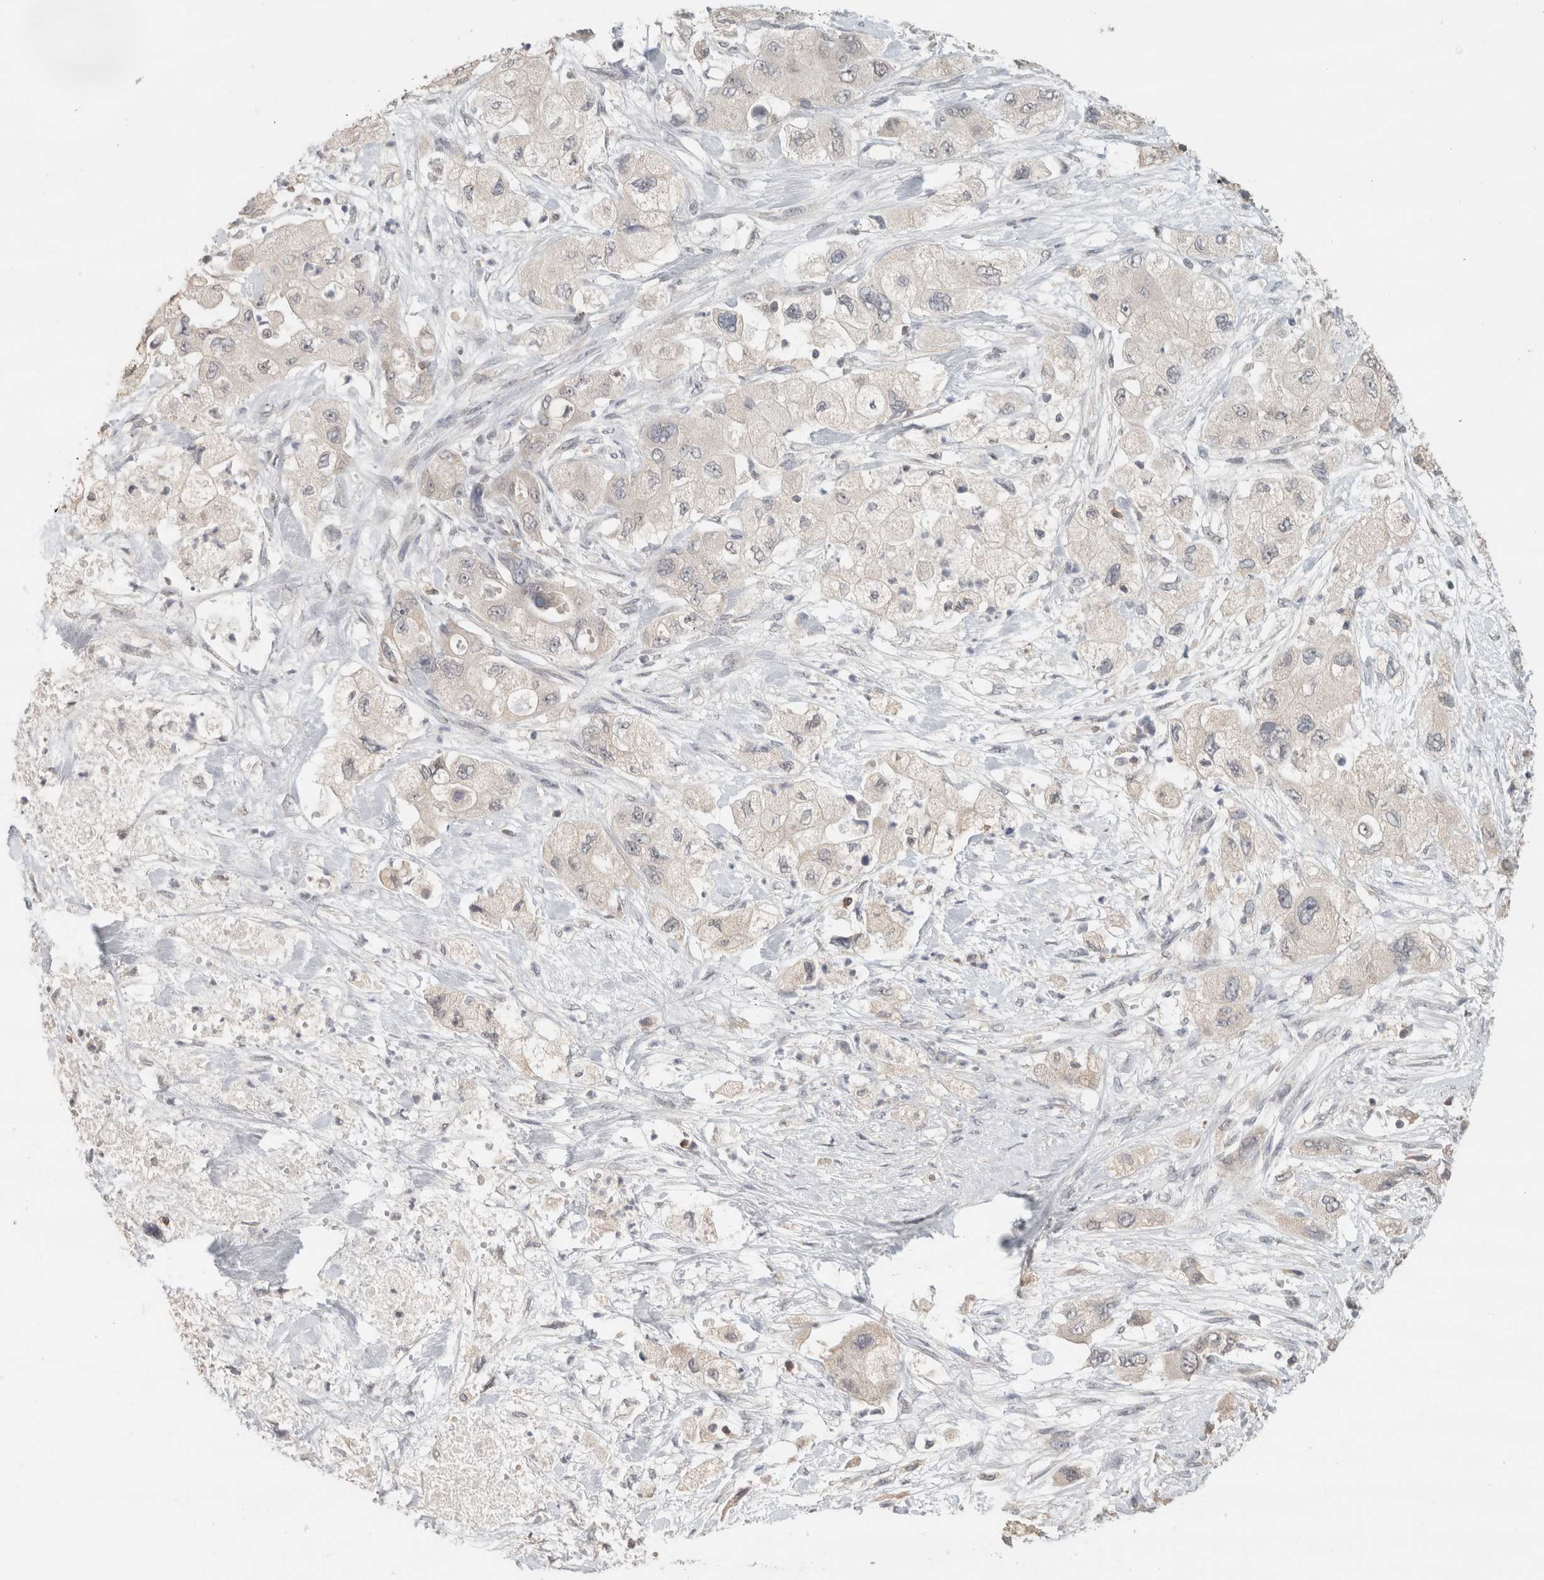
{"staining": {"intensity": "negative", "quantity": "none", "location": "none"}, "tissue": "pancreatic cancer", "cell_type": "Tumor cells", "image_type": "cancer", "snomed": [{"axis": "morphology", "description": "Adenocarcinoma, NOS"}, {"axis": "topography", "description": "Pancreas"}], "caption": "This is an IHC micrograph of human adenocarcinoma (pancreatic). There is no expression in tumor cells.", "gene": "TRAT1", "patient": {"sex": "female", "age": 73}}